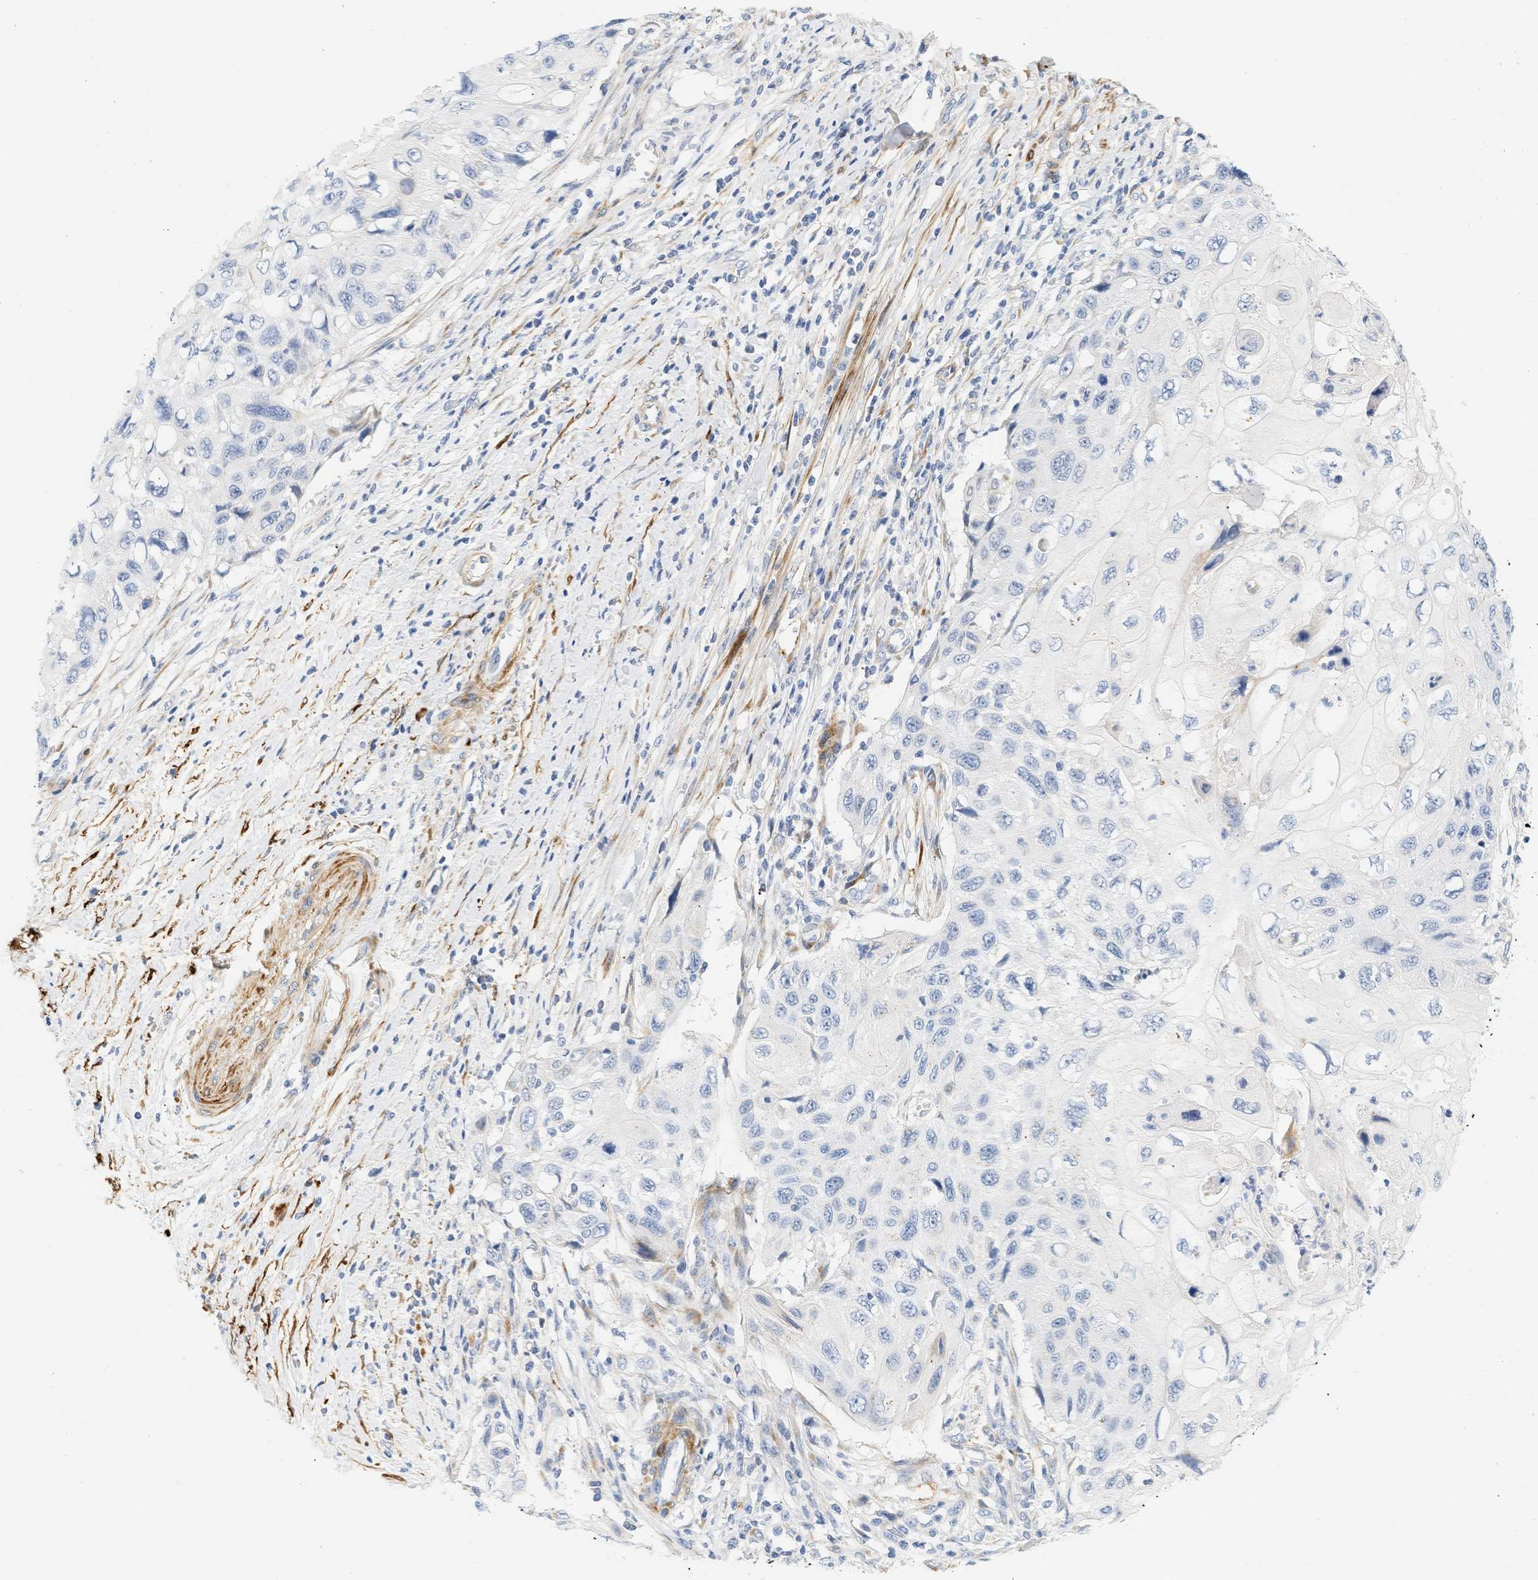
{"staining": {"intensity": "negative", "quantity": "none", "location": "none"}, "tissue": "cervical cancer", "cell_type": "Tumor cells", "image_type": "cancer", "snomed": [{"axis": "morphology", "description": "Squamous cell carcinoma, NOS"}, {"axis": "topography", "description": "Cervix"}], "caption": "An IHC micrograph of squamous cell carcinoma (cervical) is shown. There is no staining in tumor cells of squamous cell carcinoma (cervical). Nuclei are stained in blue.", "gene": "SLC30A7", "patient": {"sex": "female", "age": 70}}